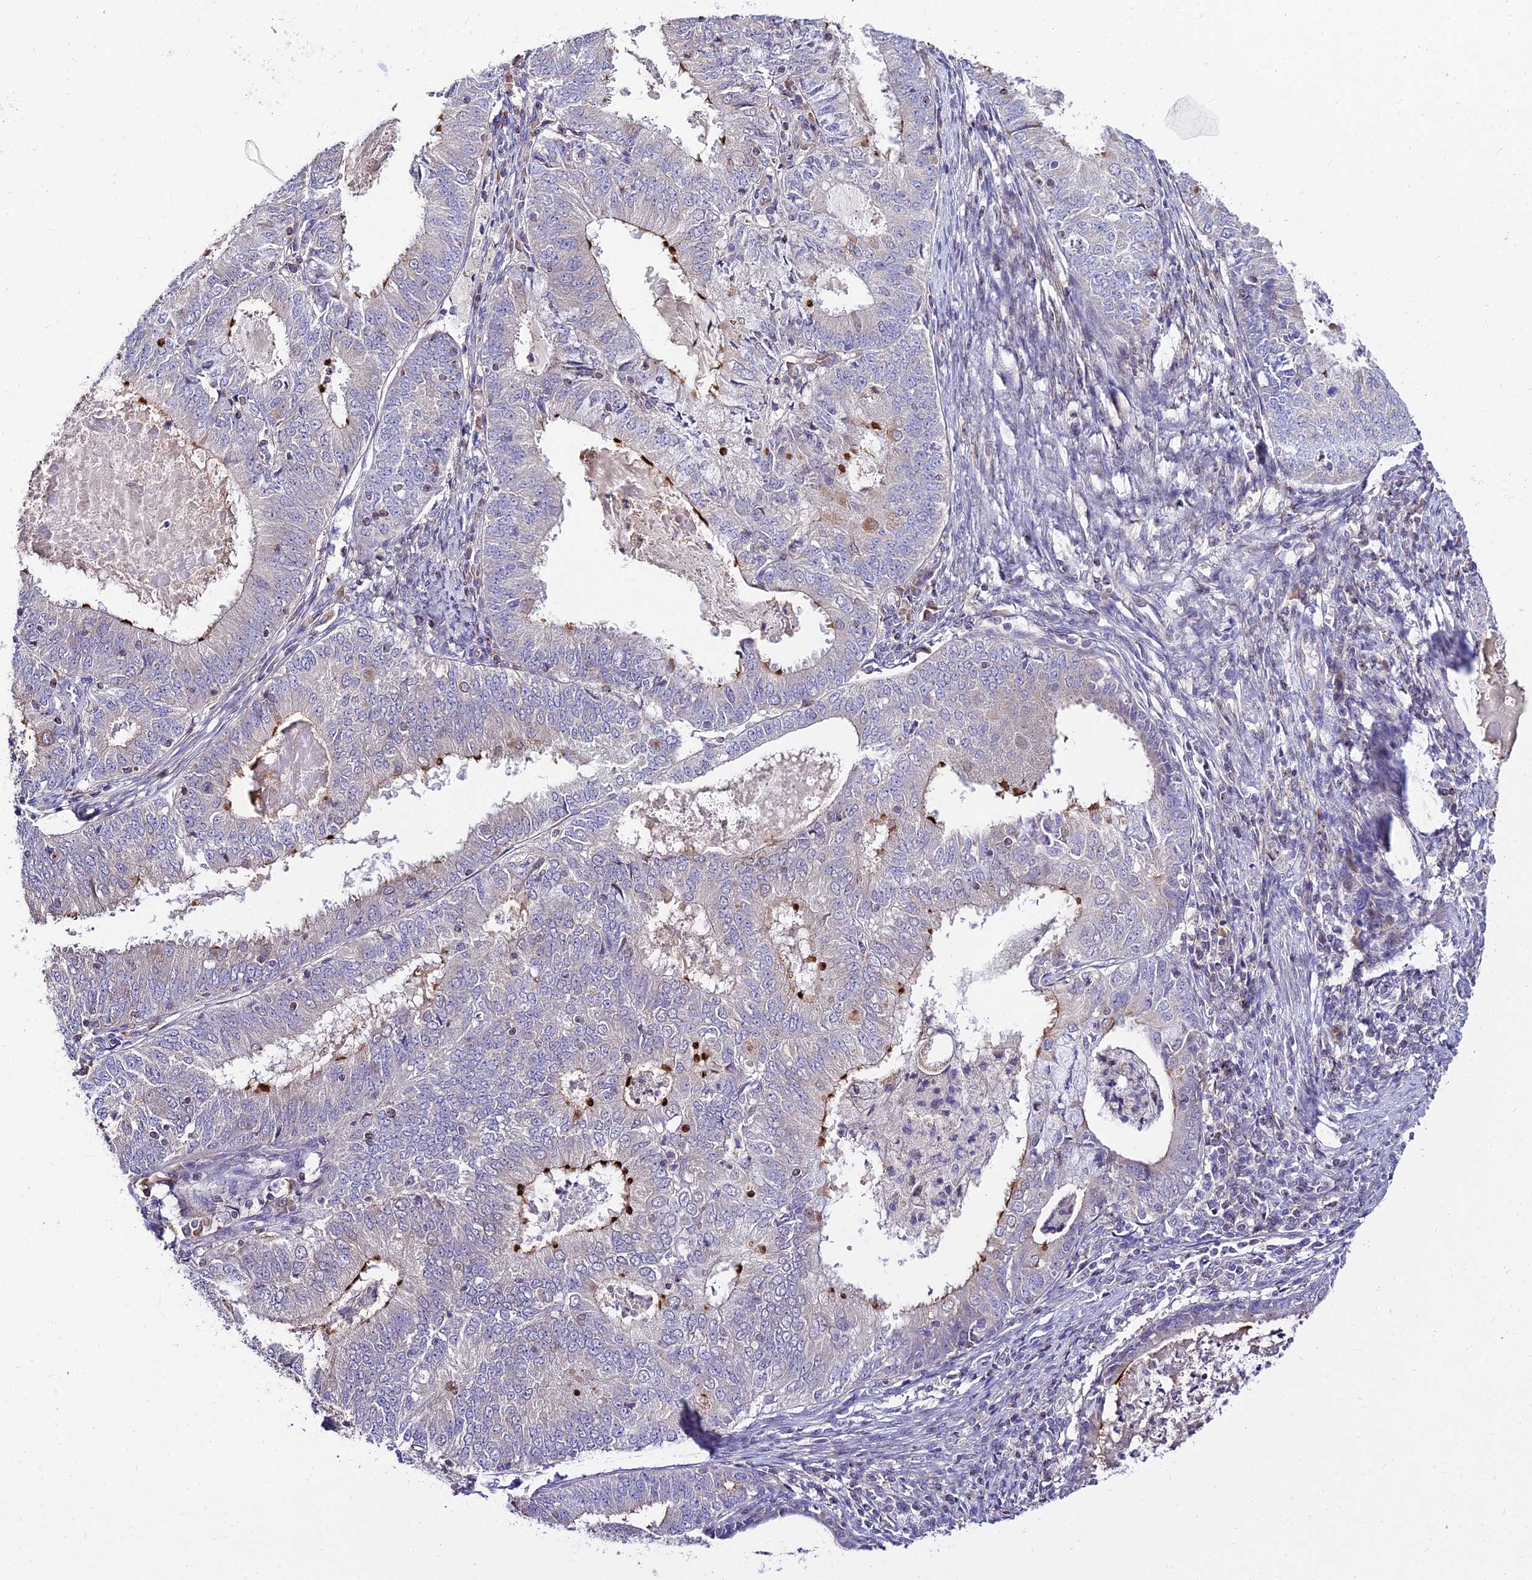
{"staining": {"intensity": "strong", "quantity": "<25%", "location": "cytoplasmic/membranous"}, "tissue": "endometrial cancer", "cell_type": "Tumor cells", "image_type": "cancer", "snomed": [{"axis": "morphology", "description": "Adenocarcinoma, NOS"}, {"axis": "topography", "description": "Endometrium"}], "caption": "Immunohistochemistry (IHC) (DAB) staining of endometrial cancer (adenocarcinoma) shows strong cytoplasmic/membranous protein expression in approximately <25% of tumor cells. The staining was performed using DAB to visualize the protein expression in brown, while the nuclei were stained in blue with hematoxylin (Magnification: 20x).", "gene": "C6orf132", "patient": {"sex": "female", "age": 57}}